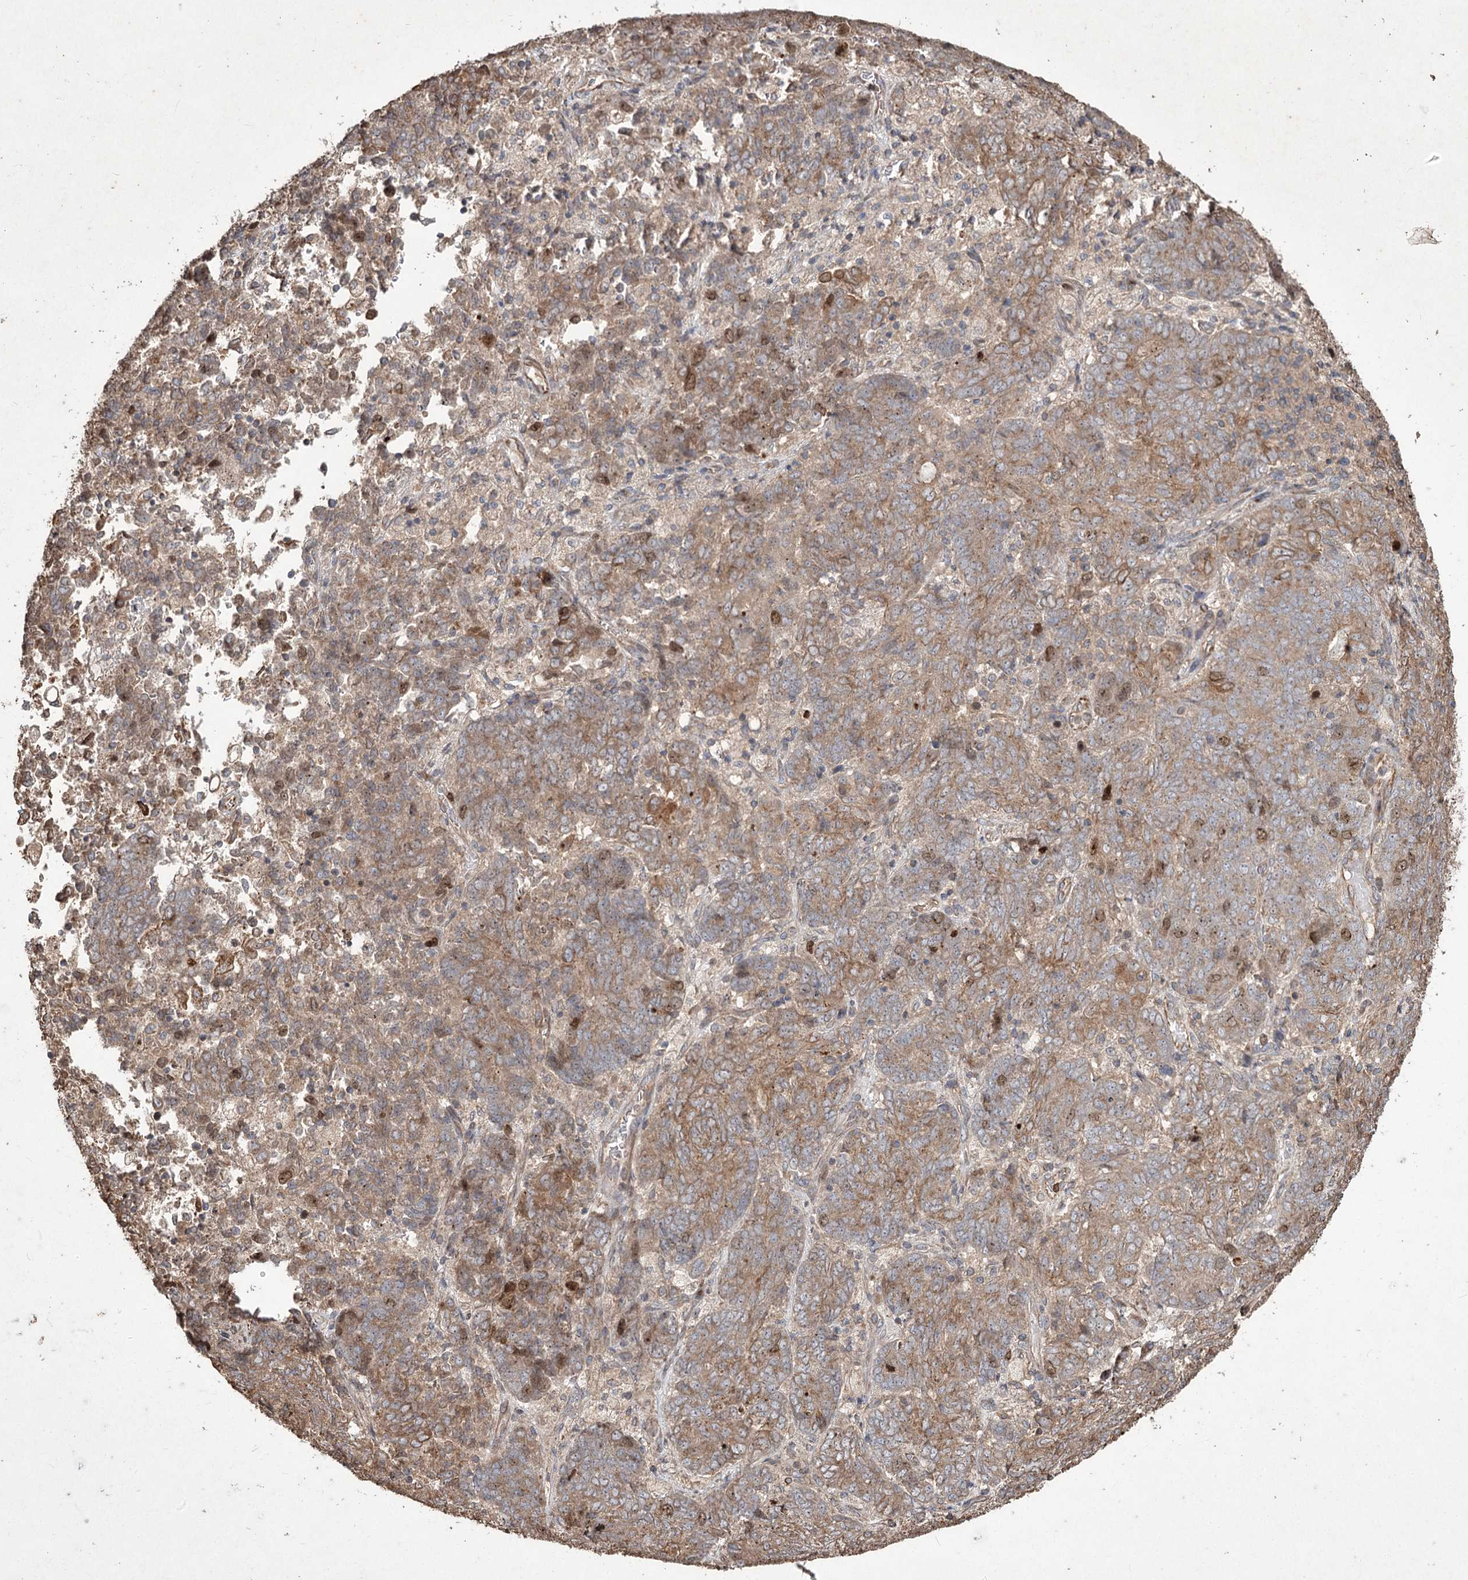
{"staining": {"intensity": "moderate", "quantity": ">75%", "location": "cytoplasmic/membranous,nuclear"}, "tissue": "endometrial cancer", "cell_type": "Tumor cells", "image_type": "cancer", "snomed": [{"axis": "morphology", "description": "Adenocarcinoma, NOS"}, {"axis": "topography", "description": "Endometrium"}], "caption": "This image exhibits immunohistochemistry staining of endometrial adenocarcinoma, with medium moderate cytoplasmic/membranous and nuclear staining in about >75% of tumor cells.", "gene": "PRC1", "patient": {"sex": "female", "age": 80}}